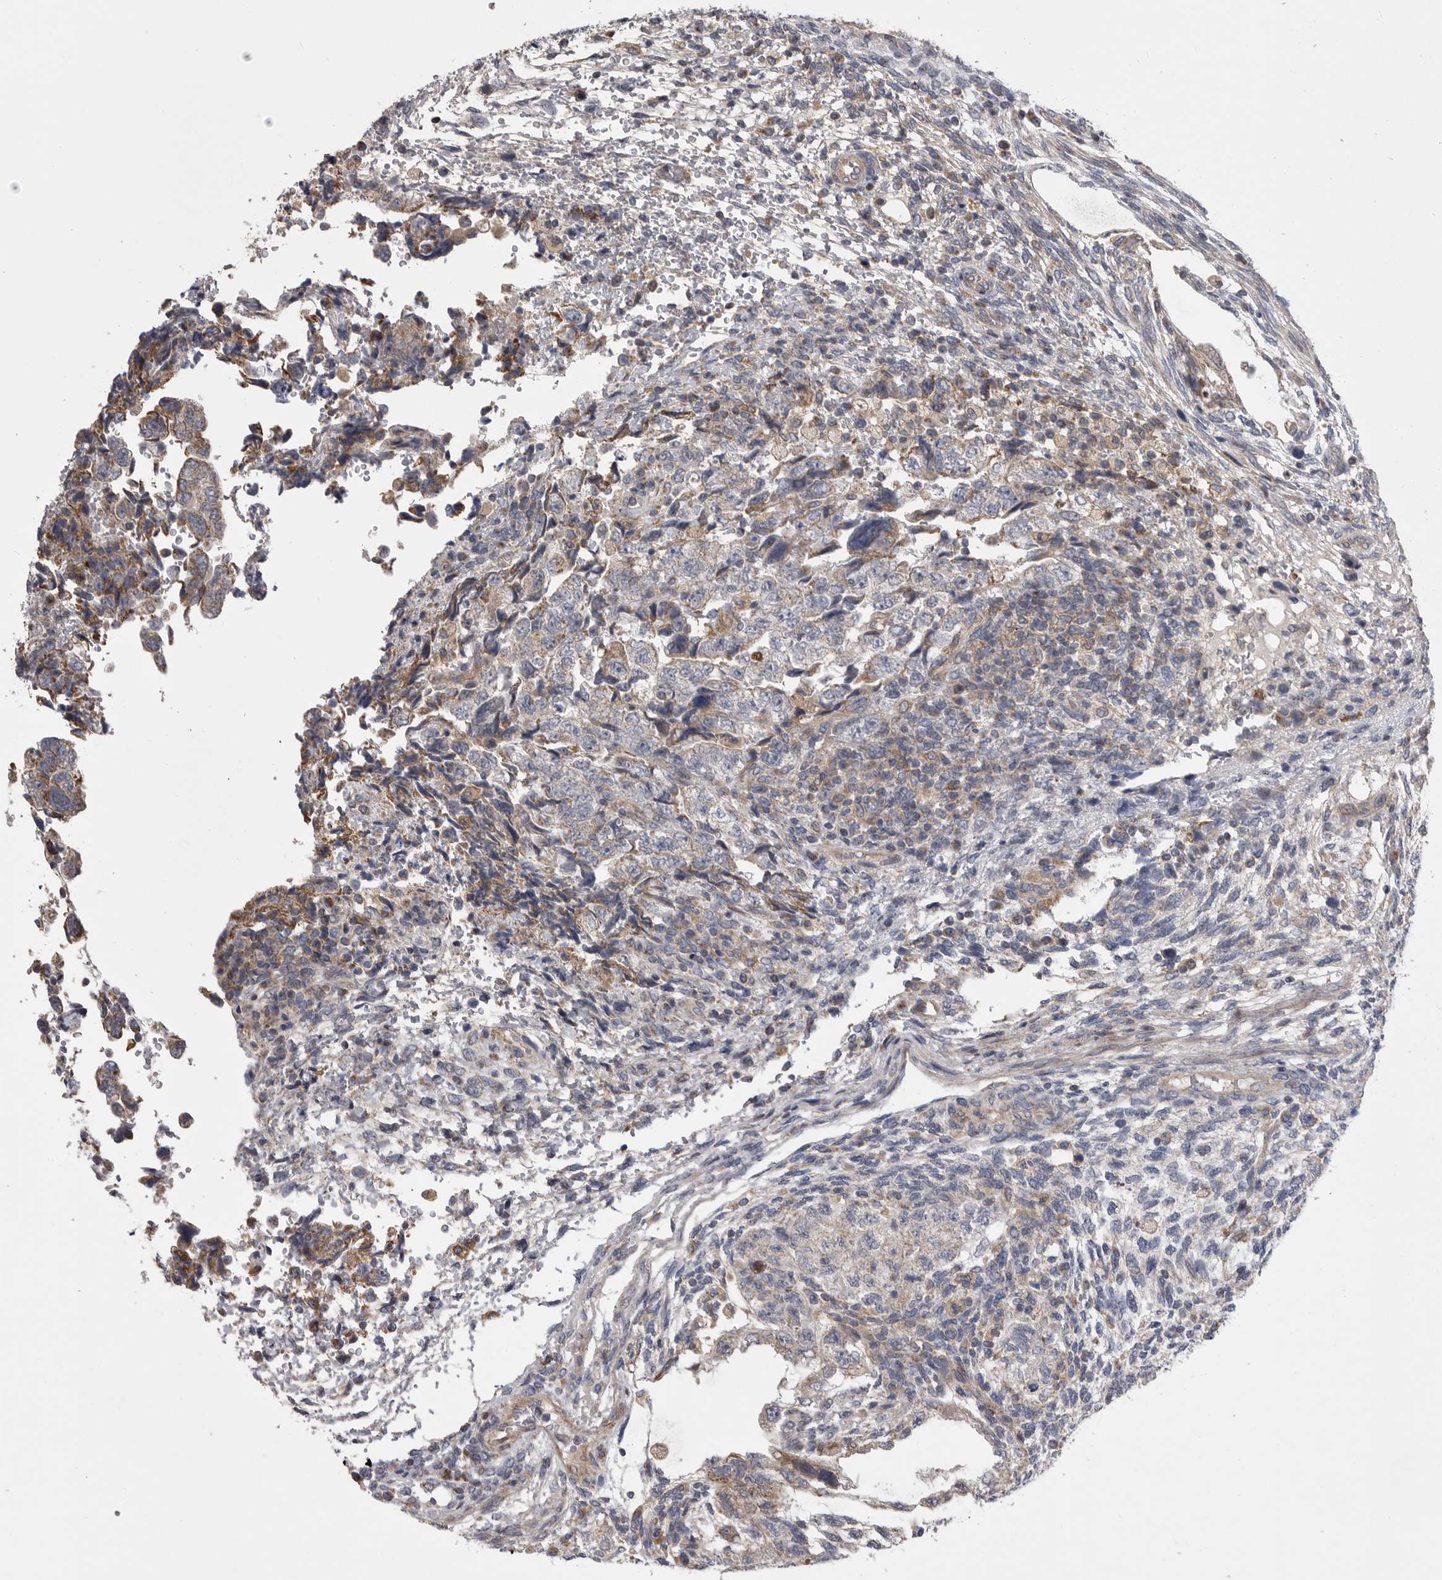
{"staining": {"intensity": "negative", "quantity": "none", "location": "none"}, "tissue": "testis cancer", "cell_type": "Tumor cells", "image_type": "cancer", "snomed": [{"axis": "morphology", "description": "Normal tissue, NOS"}, {"axis": "morphology", "description": "Carcinoma, Embryonal, NOS"}, {"axis": "topography", "description": "Testis"}], "caption": "A photomicrograph of testis cancer stained for a protein displays no brown staining in tumor cells.", "gene": "CRP", "patient": {"sex": "male", "age": 36}}